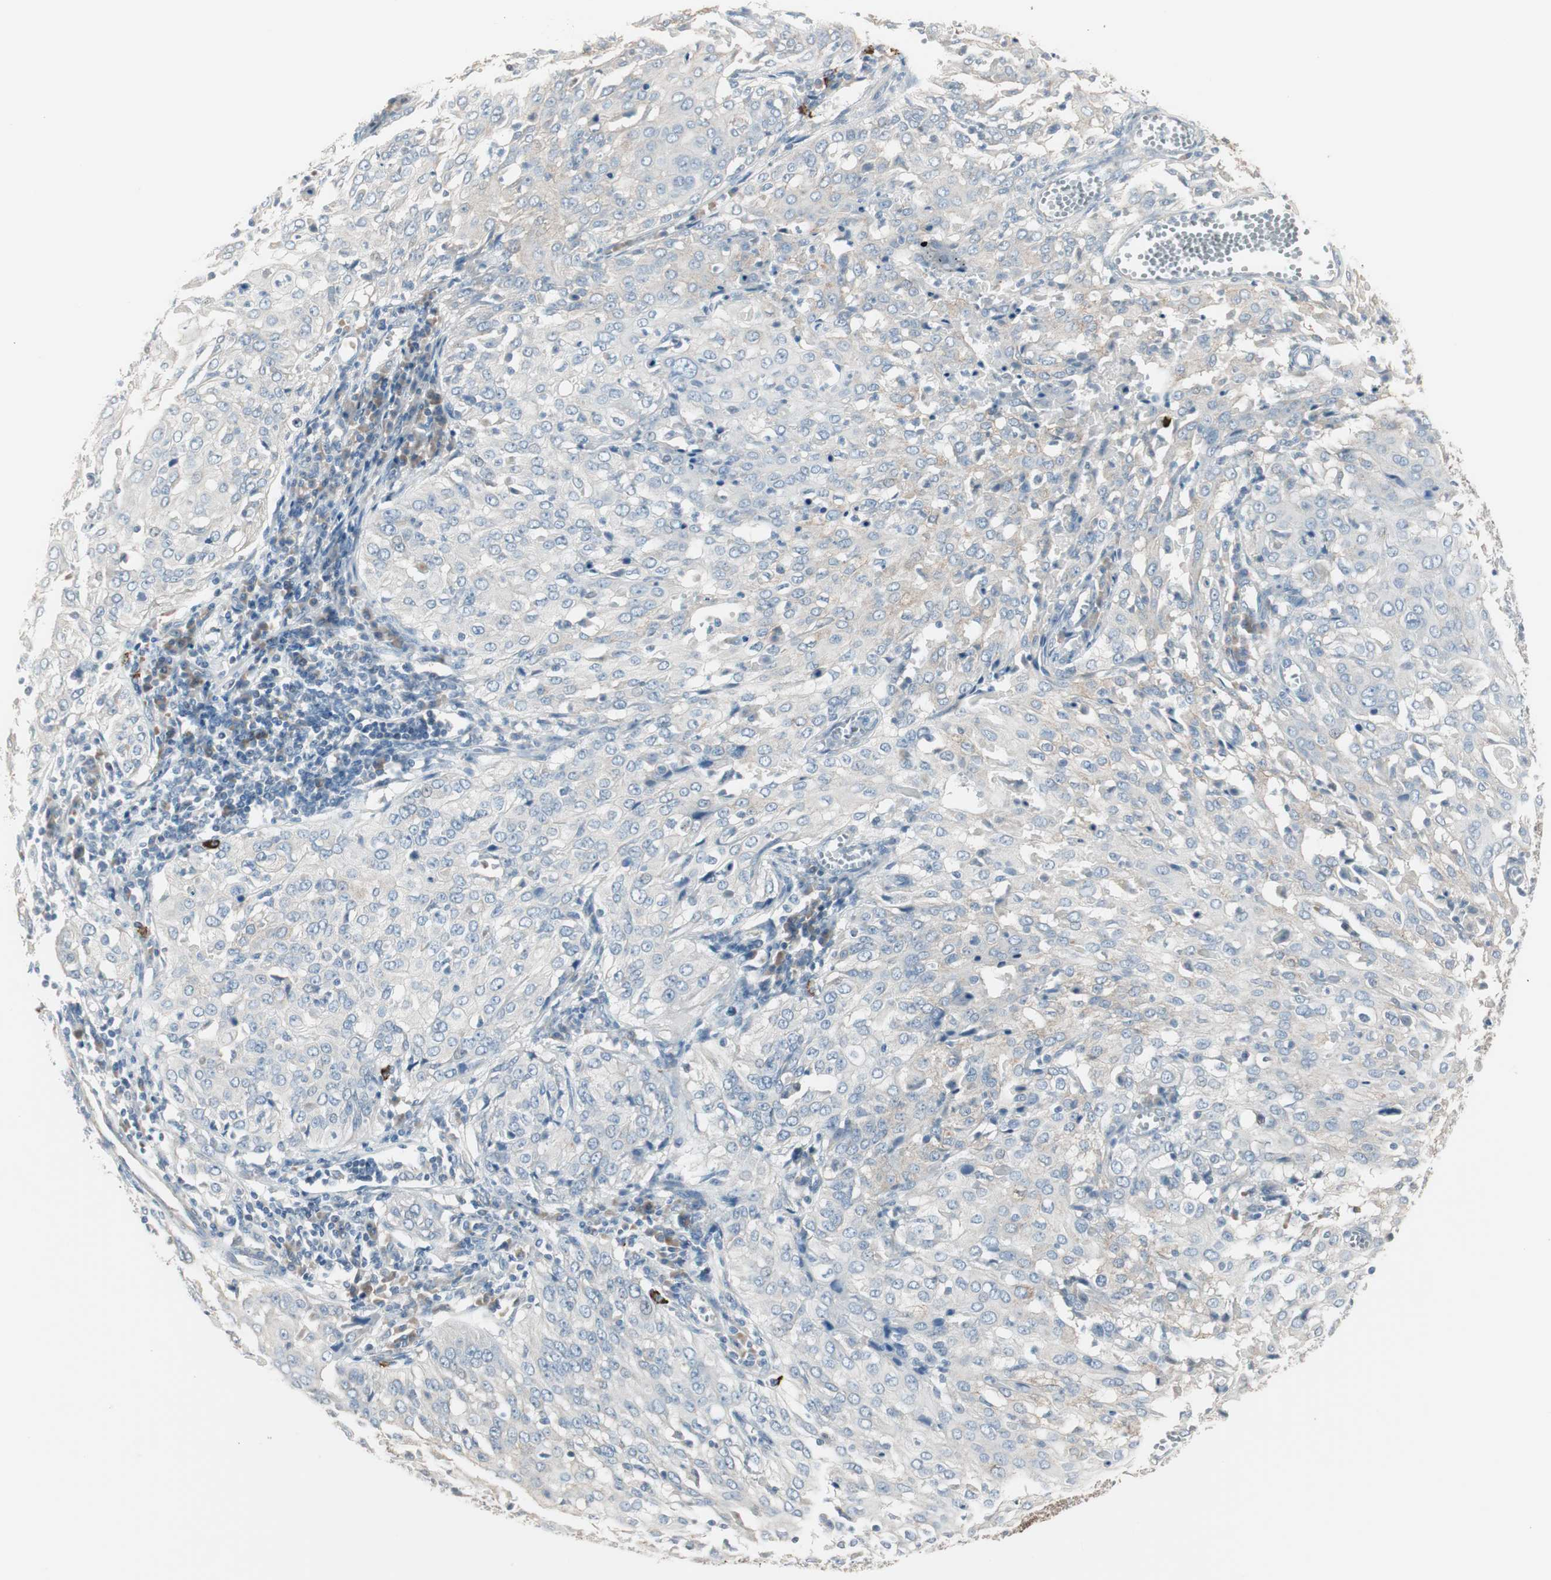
{"staining": {"intensity": "weak", "quantity": "<25%", "location": "cytoplasmic/membranous"}, "tissue": "cervical cancer", "cell_type": "Tumor cells", "image_type": "cancer", "snomed": [{"axis": "morphology", "description": "Squamous cell carcinoma, NOS"}, {"axis": "topography", "description": "Cervix"}], "caption": "This is an immunohistochemistry (IHC) image of cervical squamous cell carcinoma. There is no positivity in tumor cells.", "gene": "MAPRE3", "patient": {"sex": "female", "age": 39}}